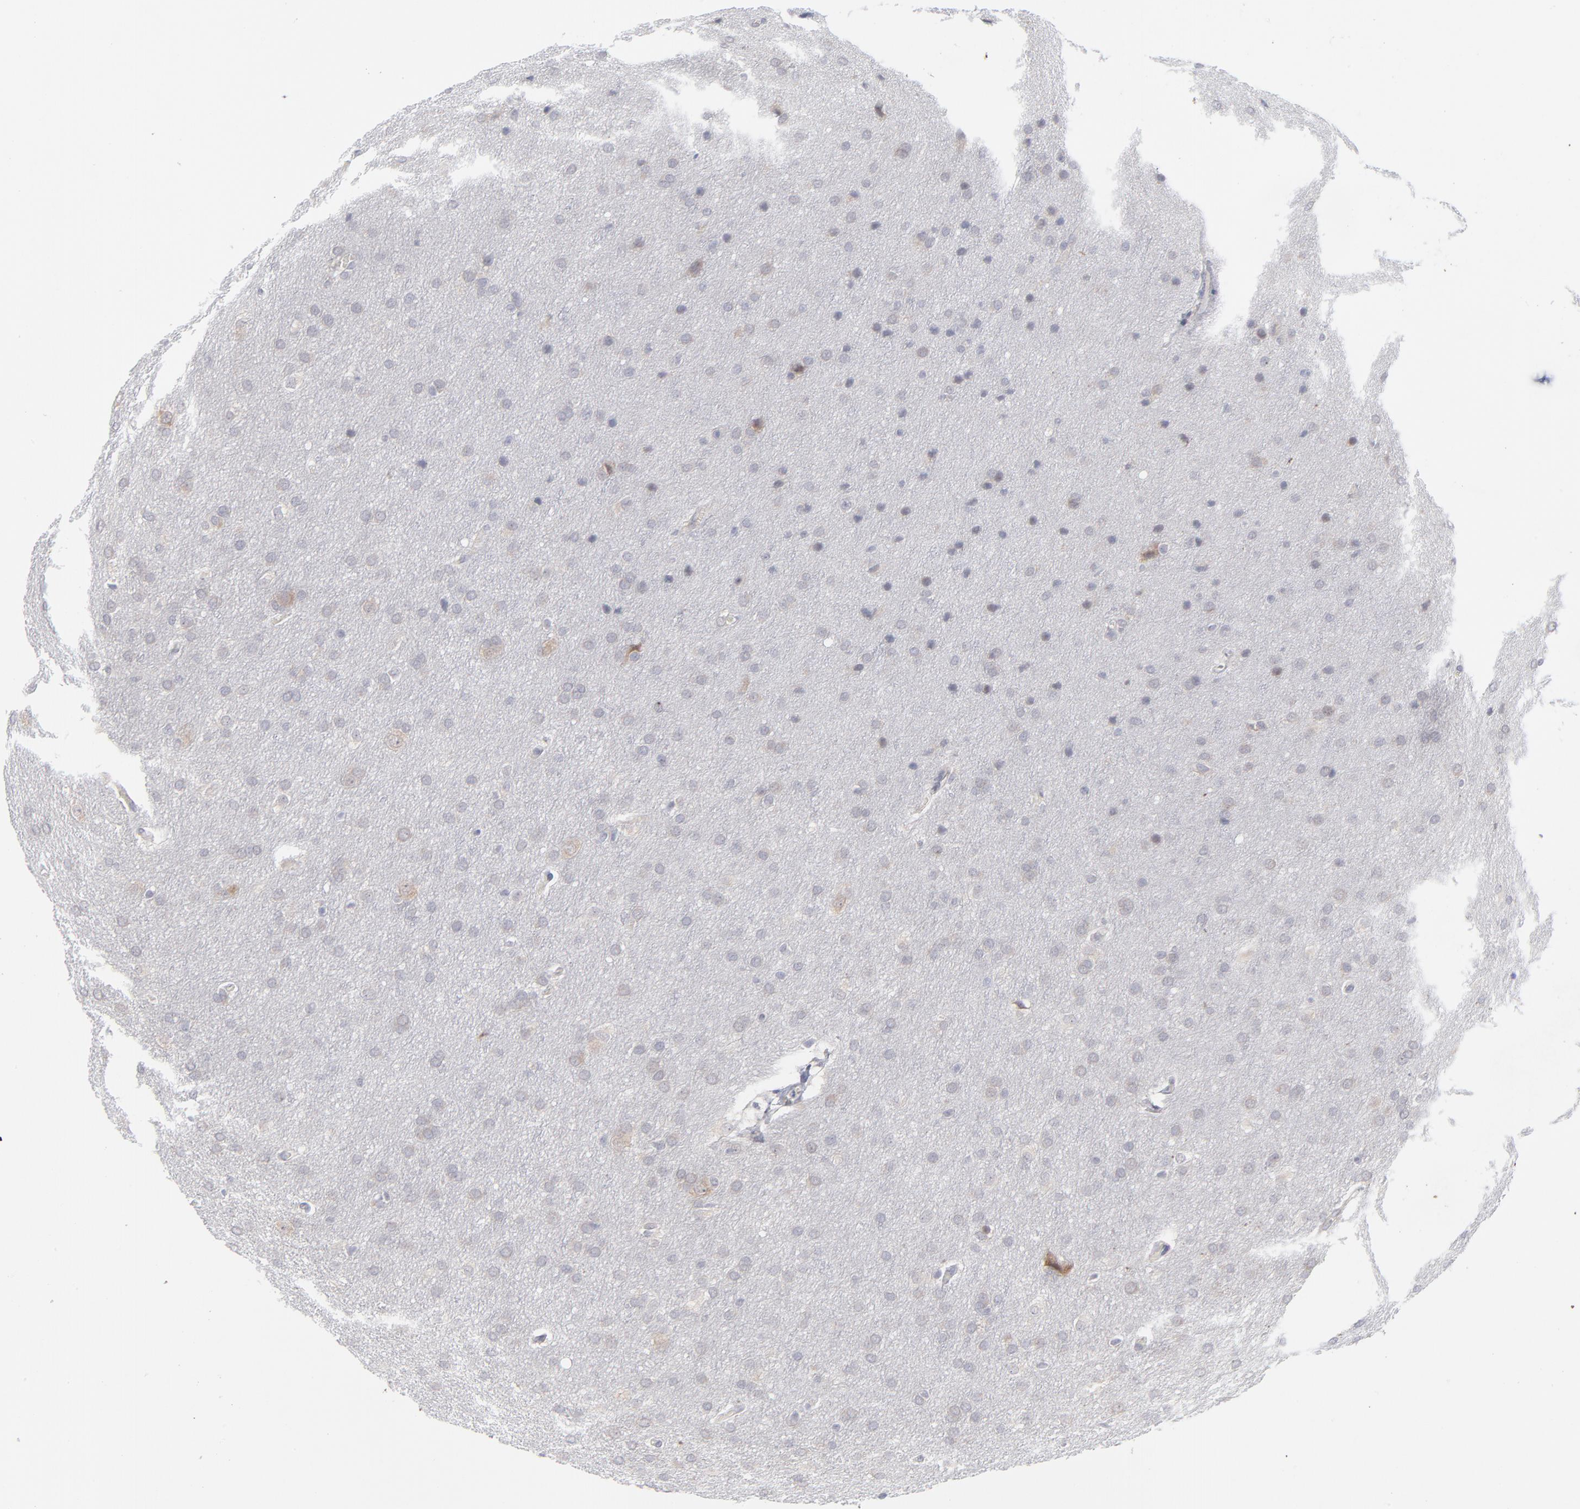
{"staining": {"intensity": "weak", "quantity": "<25%", "location": "cytoplasmic/membranous"}, "tissue": "glioma", "cell_type": "Tumor cells", "image_type": "cancer", "snomed": [{"axis": "morphology", "description": "Glioma, malignant, Low grade"}, {"axis": "topography", "description": "Brain"}], "caption": "Immunohistochemistry micrograph of neoplastic tissue: glioma stained with DAB (3,3'-diaminobenzidine) exhibits no significant protein expression in tumor cells. The staining was performed using DAB to visualize the protein expression in brown, while the nuclei were stained in blue with hematoxylin (Magnification: 20x).", "gene": "RPS24", "patient": {"sex": "female", "age": 32}}